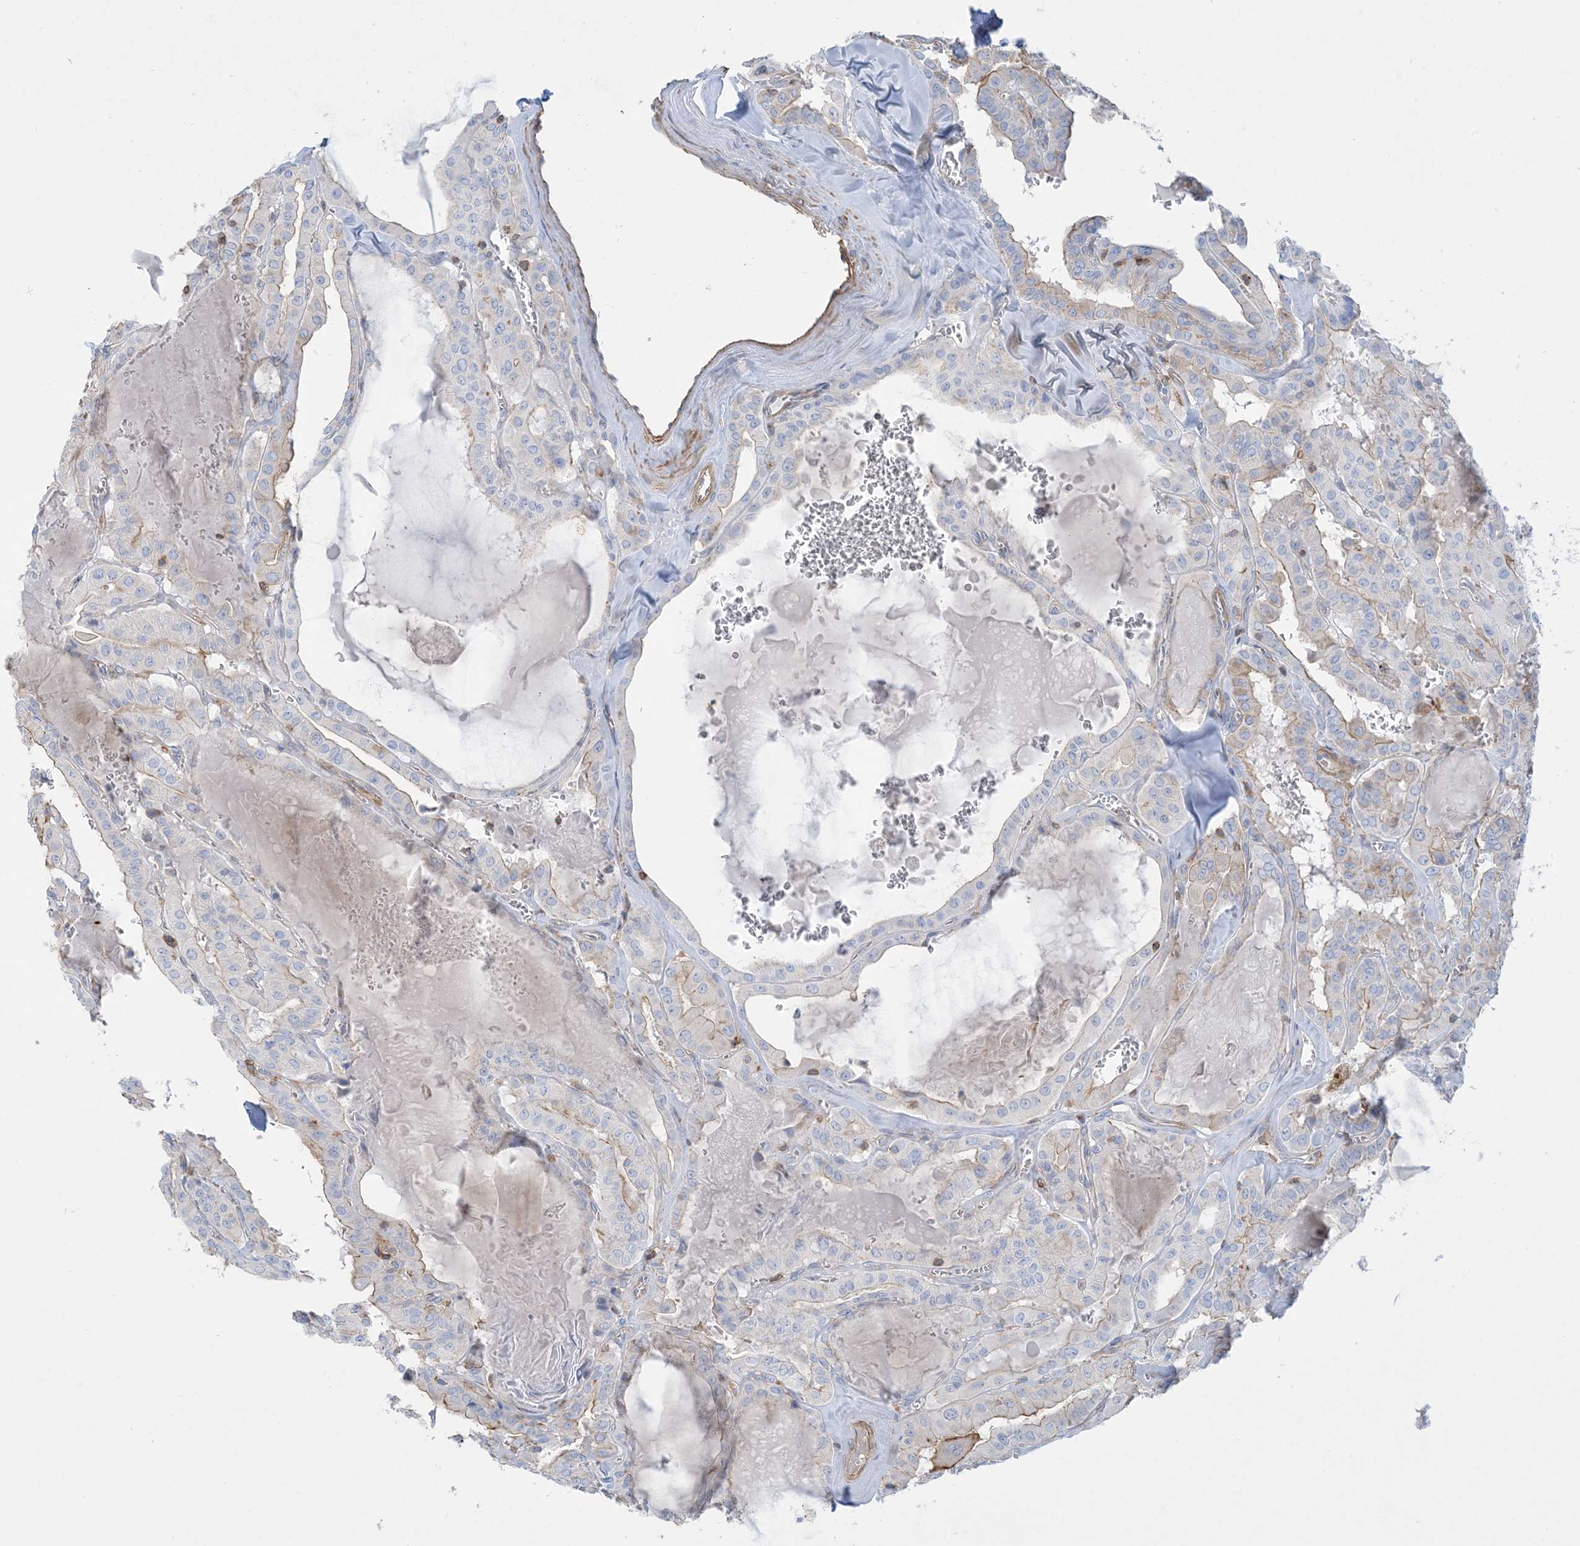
{"staining": {"intensity": "moderate", "quantity": "<25%", "location": "cytoplasmic/membranous"}, "tissue": "thyroid cancer", "cell_type": "Tumor cells", "image_type": "cancer", "snomed": [{"axis": "morphology", "description": "Papillary adenocarcinoma, NOS"}, {"axis": "topography", "description": "Thyroid gland"}], "caption": "Brown immunohistochemical staining in thyroid papillary adenocarcinoma displays moderate cytoplasmic/membranous staining in about <25% of tumor cells.", "gene": "GTF3C2", "patient": {"sex": "male", "age": 52}}